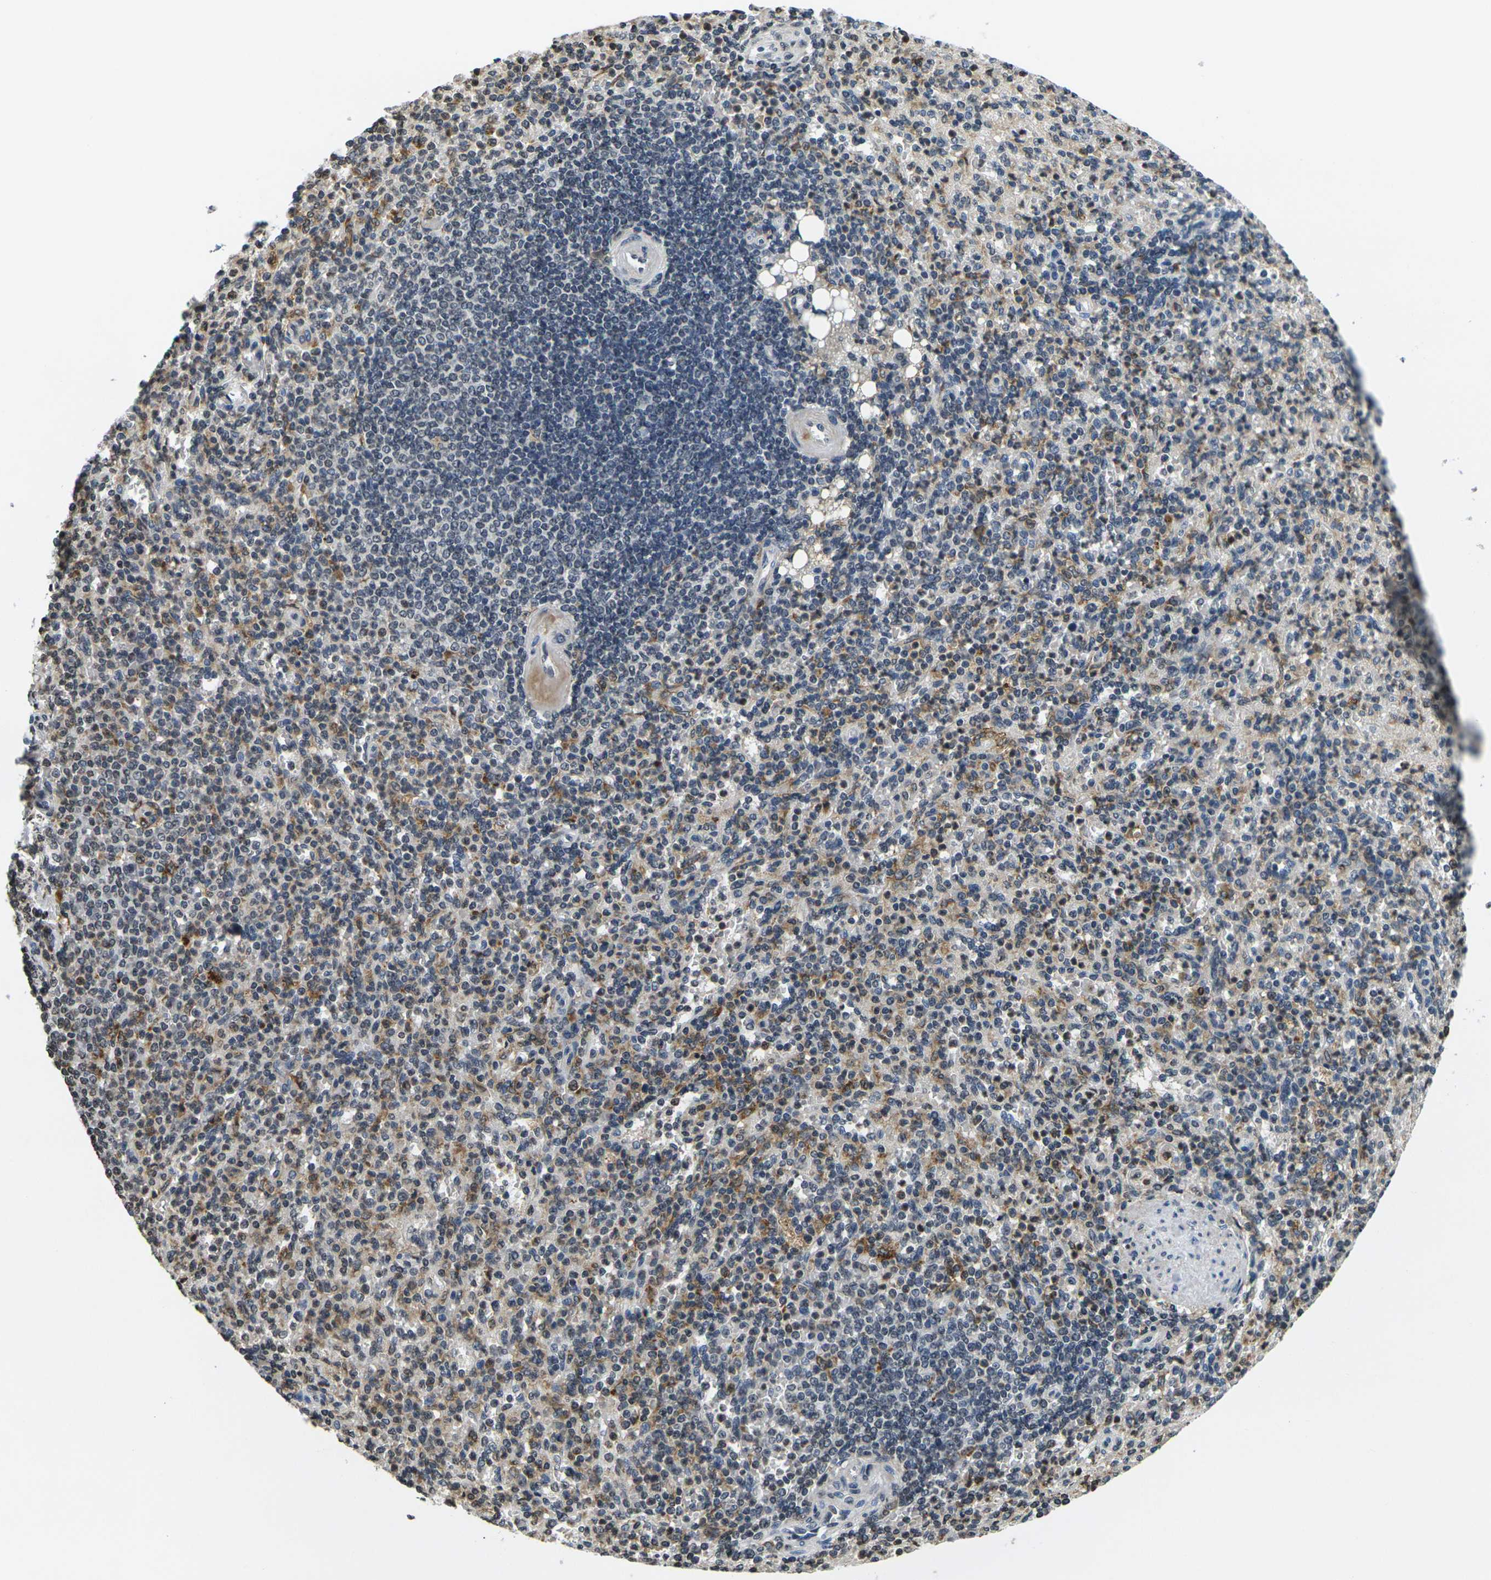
{"staining": {"intensity": "moderate", "quantity": "25%-75%", "location": "cytoplasmic/membranous"}, "tissue": "spleen", "cell_type": "Cells in red pulp", "image_type": "normal", "snomed": [{"axis": "morphology", "description": "Normal tissue, NOS"}, {"axis": "topography", "description": "Spleen"}], "caption": "This is an image of IHC staining of benign spleen, which shows moderate staining in the cytoplasmic/membranous of cells in red pulp.", "gene": "C1QC", "patient": {"sex": "female", "age": 74}}